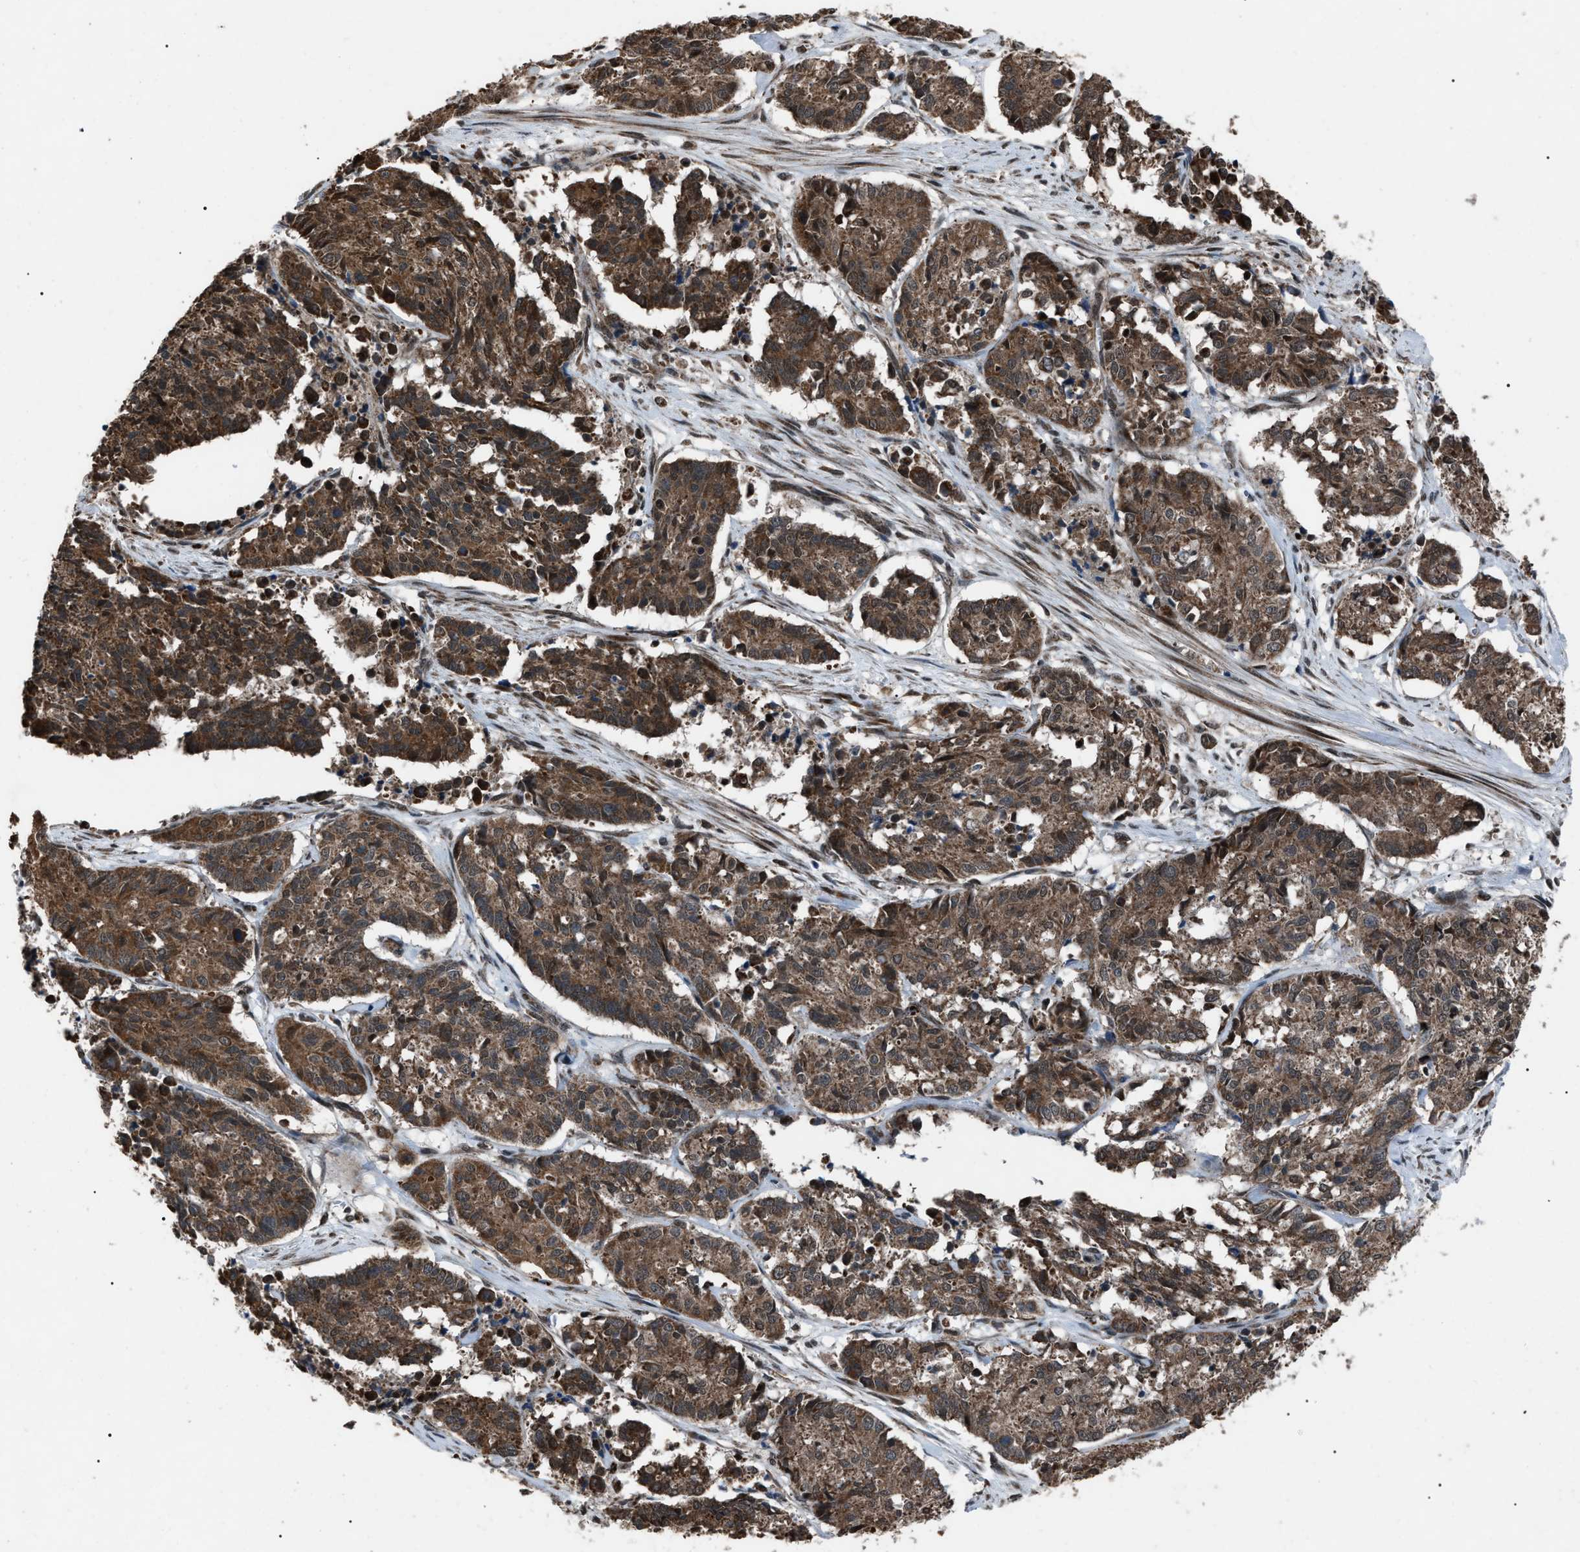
{"staining": {"intensity": "strong", "quantity": ">75%", "location": "cytoplasmic/membranous"}, "tissue": "cervical cancer", "cell_type": "Tumor cells", "image_type": "cancer", "snomed": [{"axis": "morphology", "description": "Squamous cell carcinoma, NOS"}, {"axis": "topography", "description": "Cervix"}], "caption": "A photomicrograph of human cervical cancer (squamous cell carcinoma) stained for a protein displays strong cytoplasmic/membranous brown staining in tumor cells.", "gene": "ZFAND2A", "patient": {"sex": "female", "age": 35}}